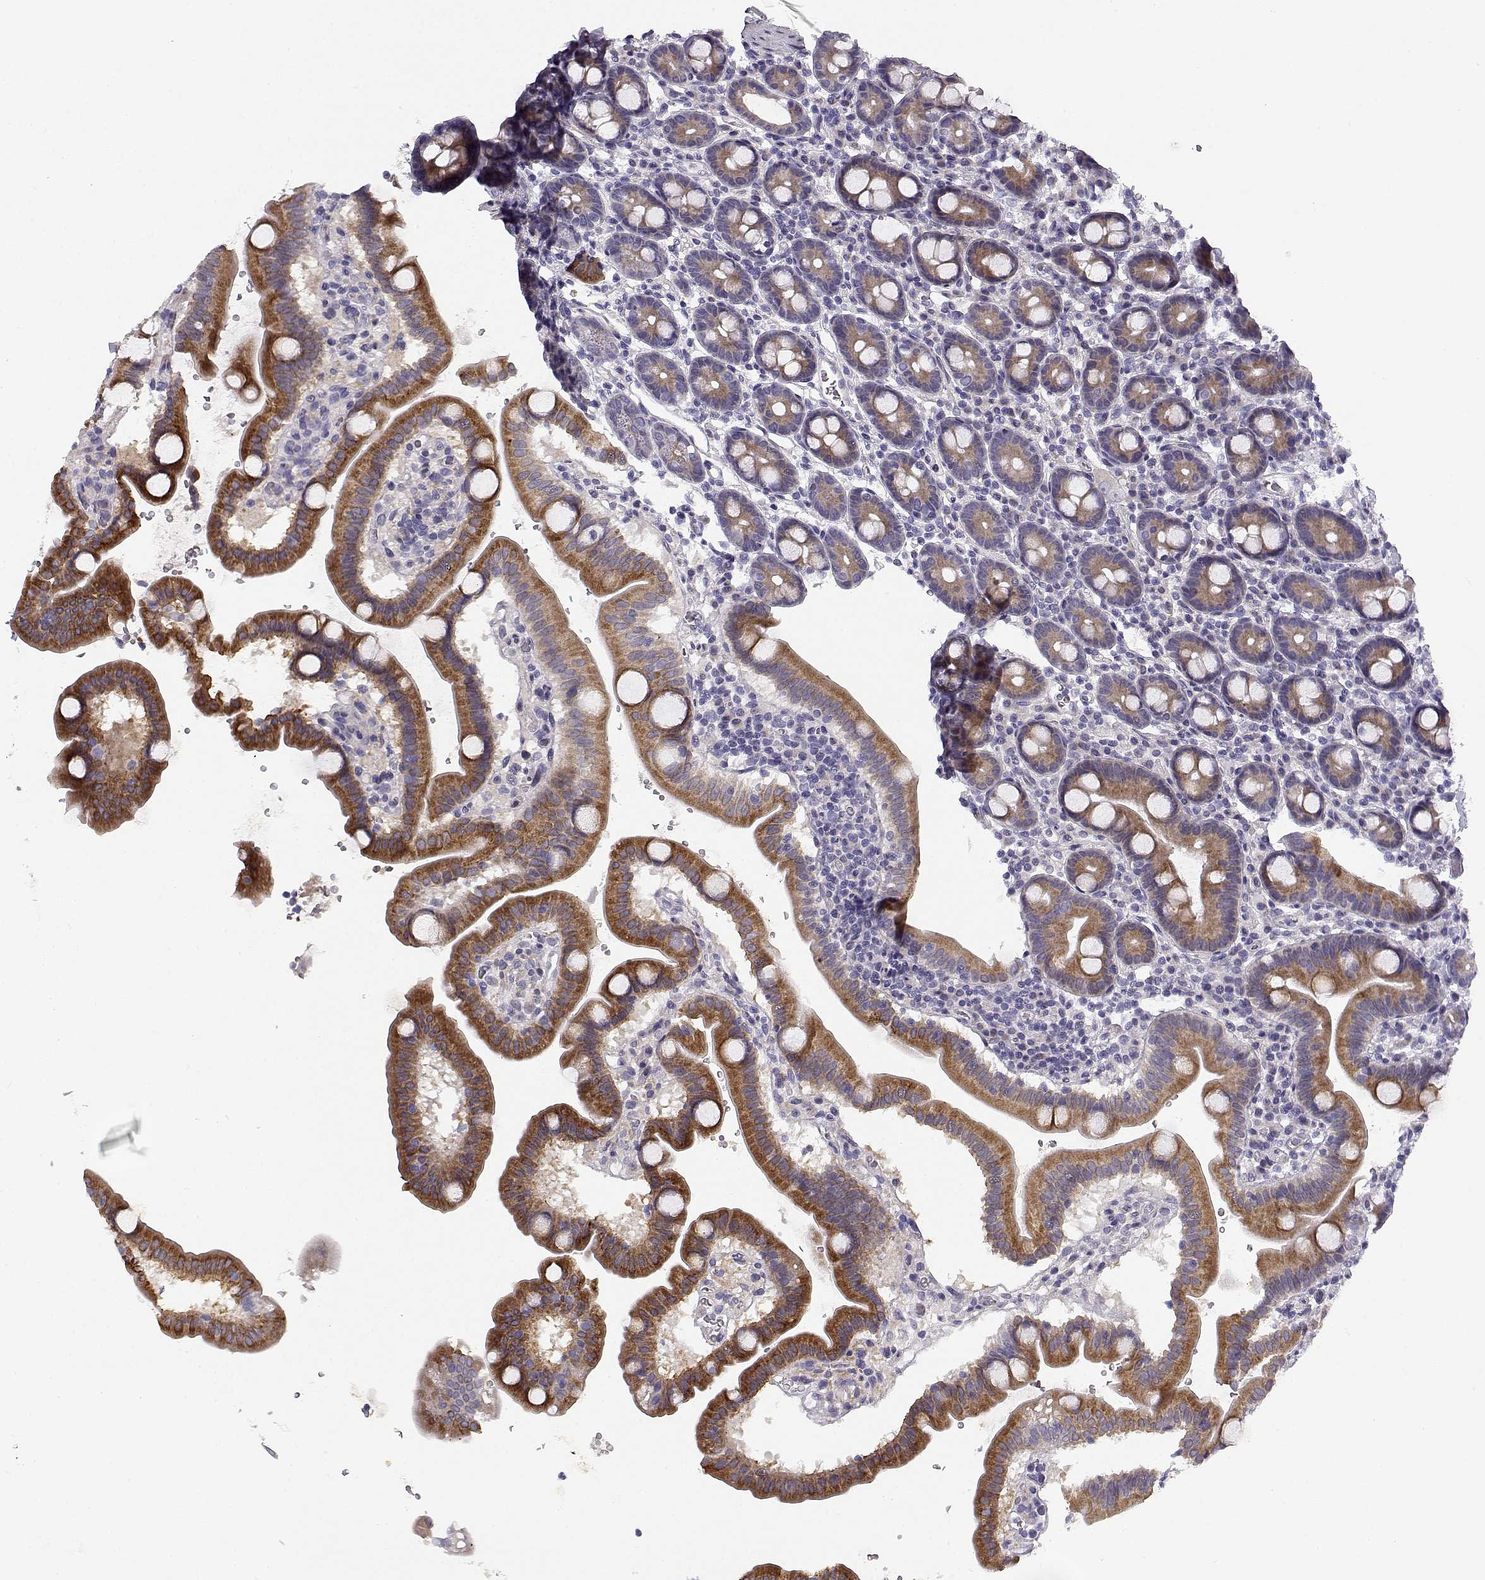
{"staining": {"intensity": "strong", "quantity": "25%-75%", "location": "cytoplasmic/membranous"}, "tissue": "duodenum", "cell_type": "Glandular cells", "image_type": "normal", "snomed": [{"axis": "morphology", "description": "Normal tissue, NOS"}, {"axis": "topography", "description": "Duodenum"}], "caption": "Protein staining by IHC shows strong cytoplasmic/membranous positivity in approximately 25%-75% of glandular cells in normal duodenum.", "gene": "CREB3L3", "patient": {"sex": "male", "age": 59}}